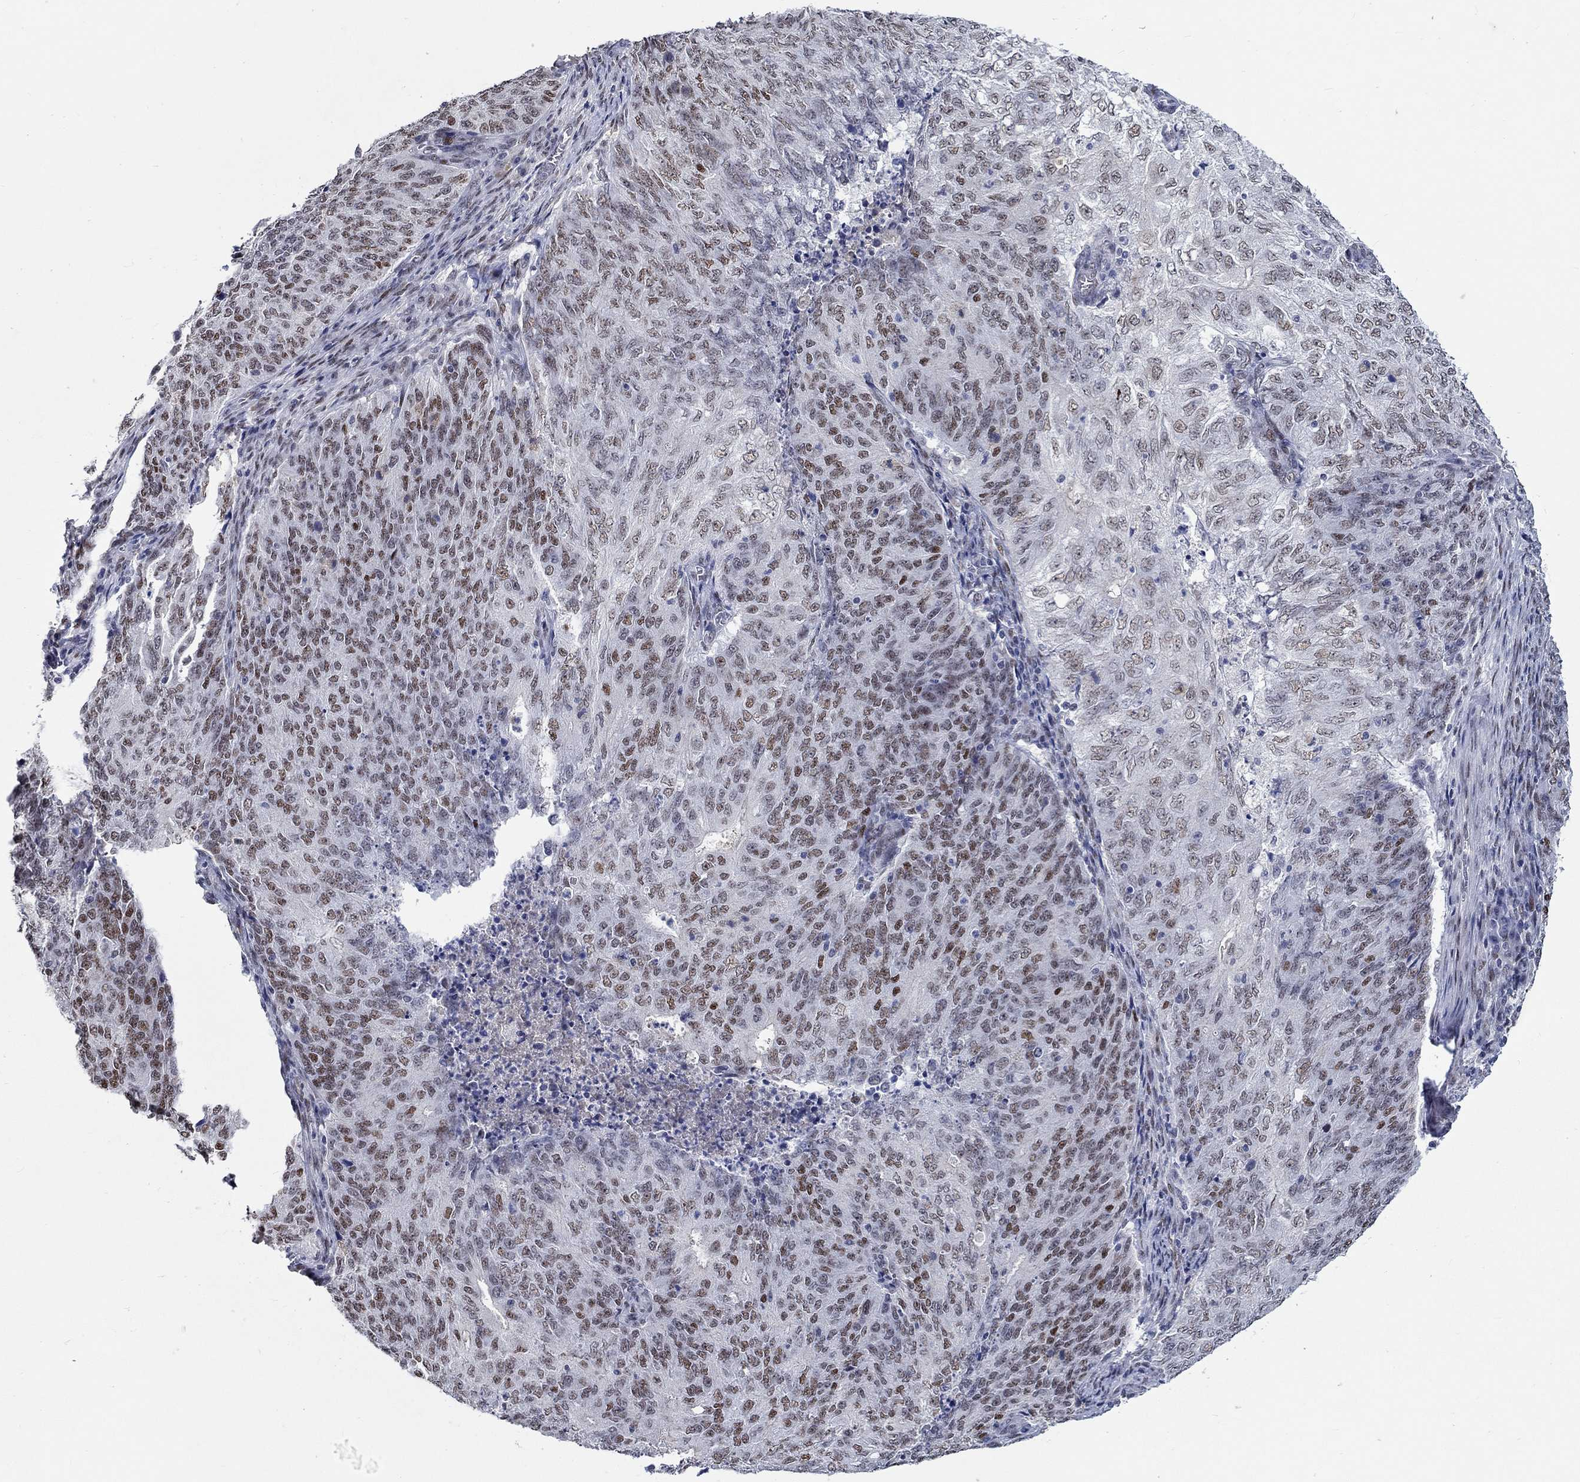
{"staining": {"intensity": "moderate", "quantity": "25%-75%", "location": "nuclear"}, "tissue": "endometrial cancer", "cell_type": "Tumor cells", "image_type": "cancer", "snomed": [{"axis": "morphology", "description": "Adenocarcinoma, NOS"}, {"axis": "topography", "description": "Endometrium"}], "caption": "This photomicrograph shows adenocarcinoma (endometrial) stained with immunohistochemistry (IHC) to label a protein in brown. The nuclear of tumor cells show moderate positivity for the protein. Nuclei are counter-stained blue.", "gene": "GATA2", "patient": {"sex": "female", "age": 82}}